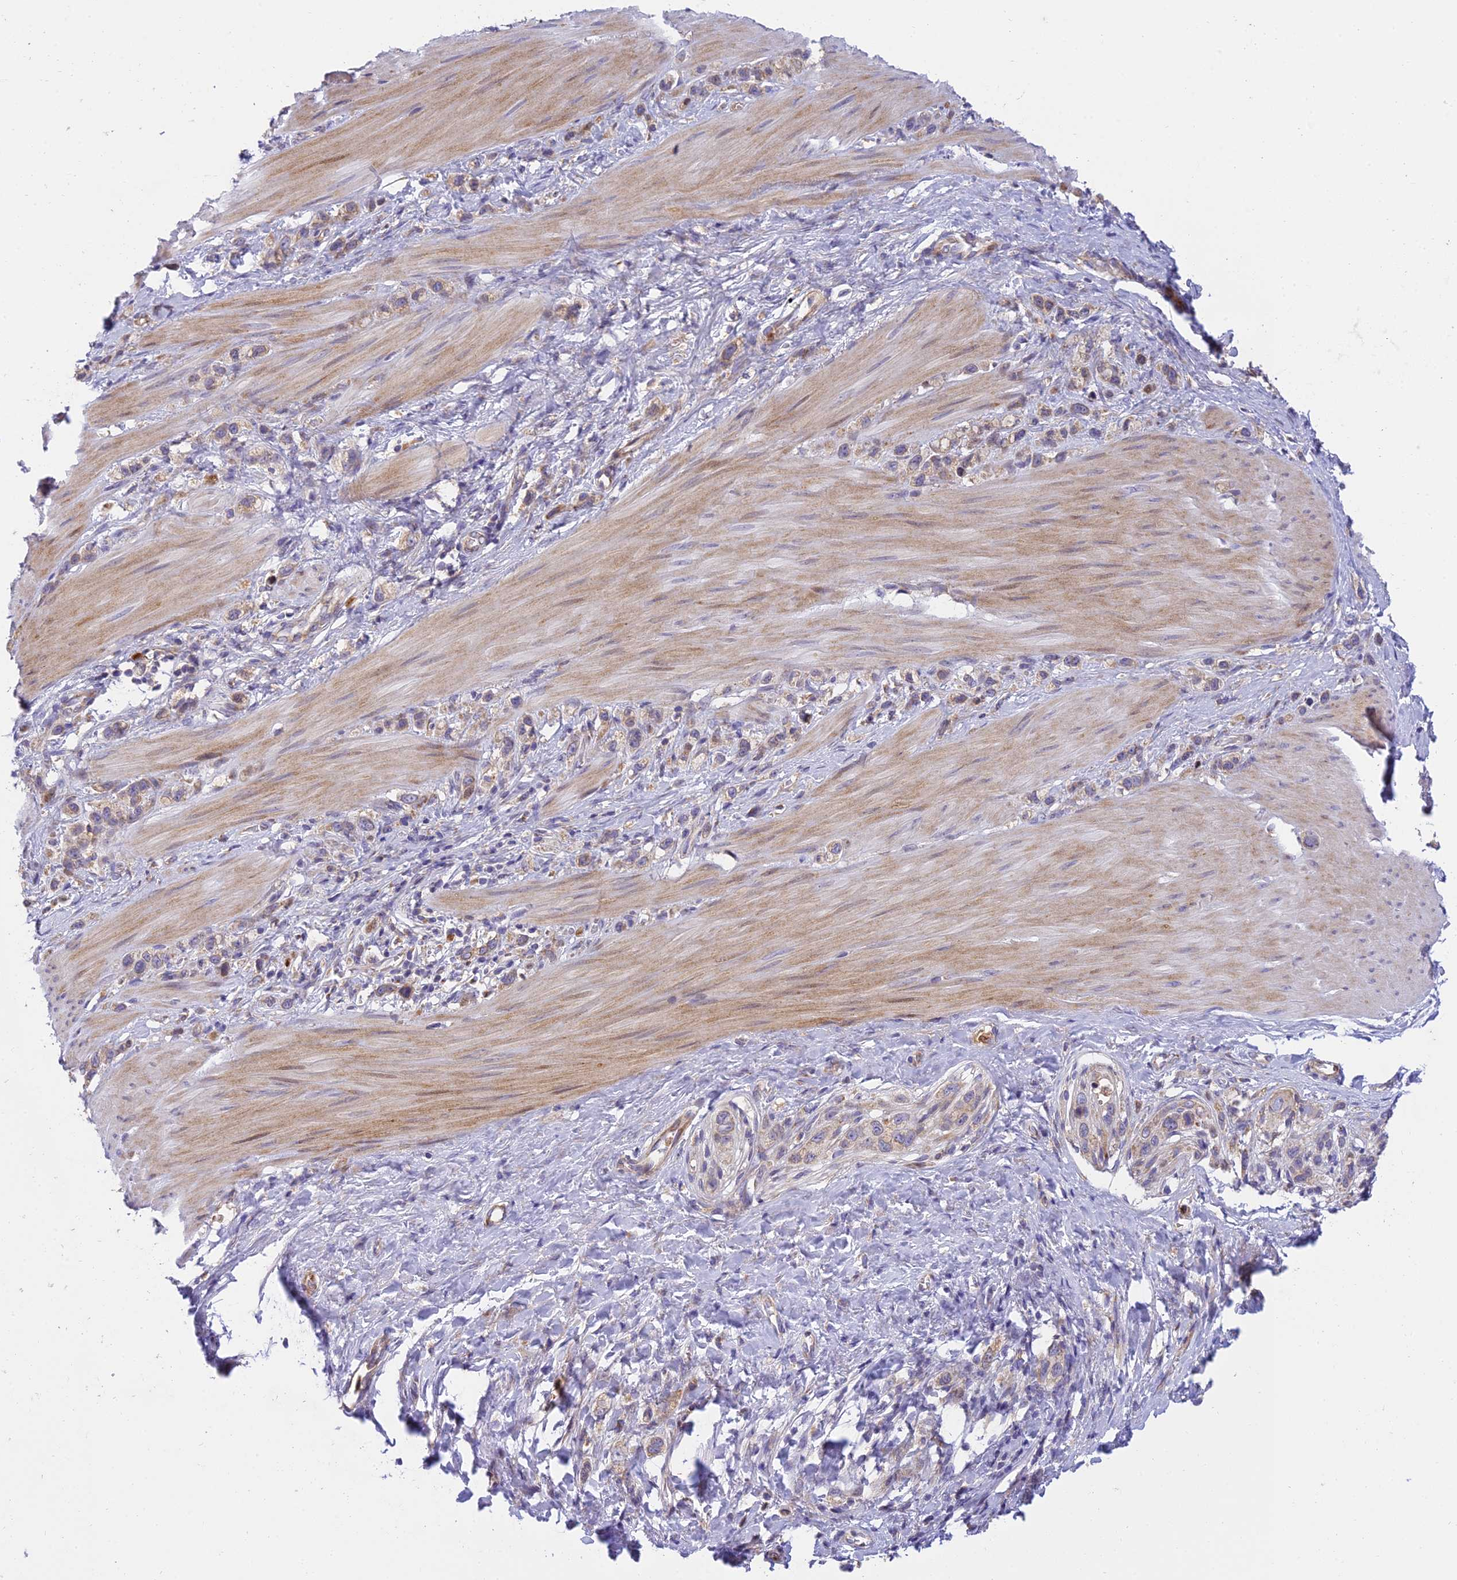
{"staining": {"intensity": "weak", "quantity": ">75%", "location": "cytoplasmic/membranous"}, "tissue": "stomach cancer", "cell_type": "Tumor cells", "image_type": "cancer", "snomed": [{"axis": "morphology", "description": "Adenocarcinoma, NOS"}, {"axis": "topography", "description": "Stomach"}], "caption": "This micrograph reveals IHC staining of adenocarcinoma (stomach), with low weak cytoplasmic/membranous staining in about >75% of tumor cells.", "gene": "CLCN7", "patient": {"sex": "female", "age": 65}}